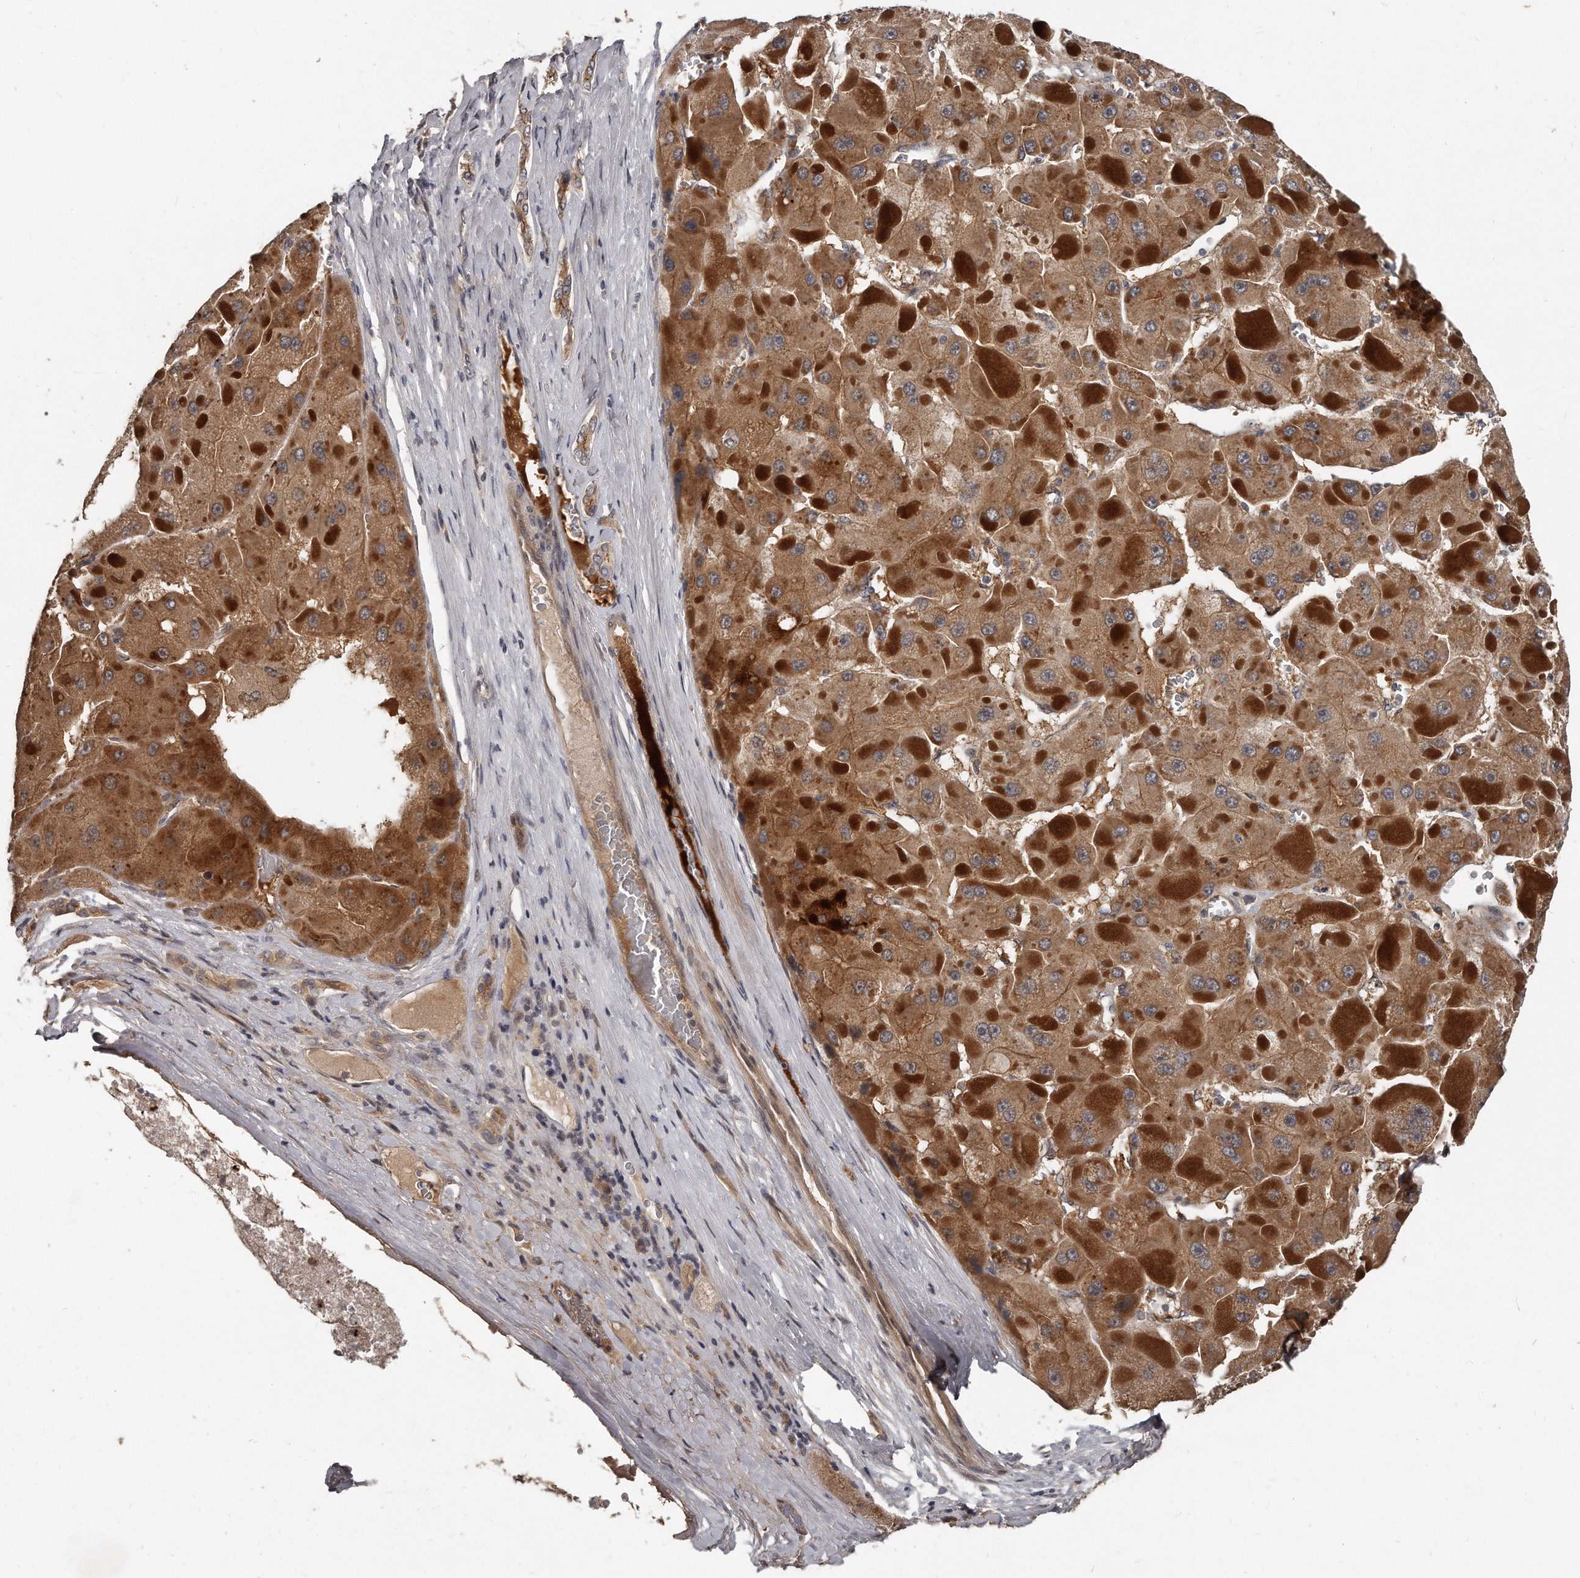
{"staining": {"intensity": "moderate", "quantity": ">75%", "location": "cytoplasmic/membranous"}, "tissue": "liver cancer", "cell_type": "Tumor cells", "image_type": "cancer", "snomed": [{"axis": "morphology", "description": "Carcinoma, Hepatocellular, NOS"}, {"axis": "topography", "description": "Liver"}], "caption": "Immunohistochemistry (IHC) of human liver cancer shows medium levels of moderate cytoplasmic/membranous expression in about >75% of tumor cells.", "gene": "GRB10", "patient": {"sex": "female", "age": 73}}